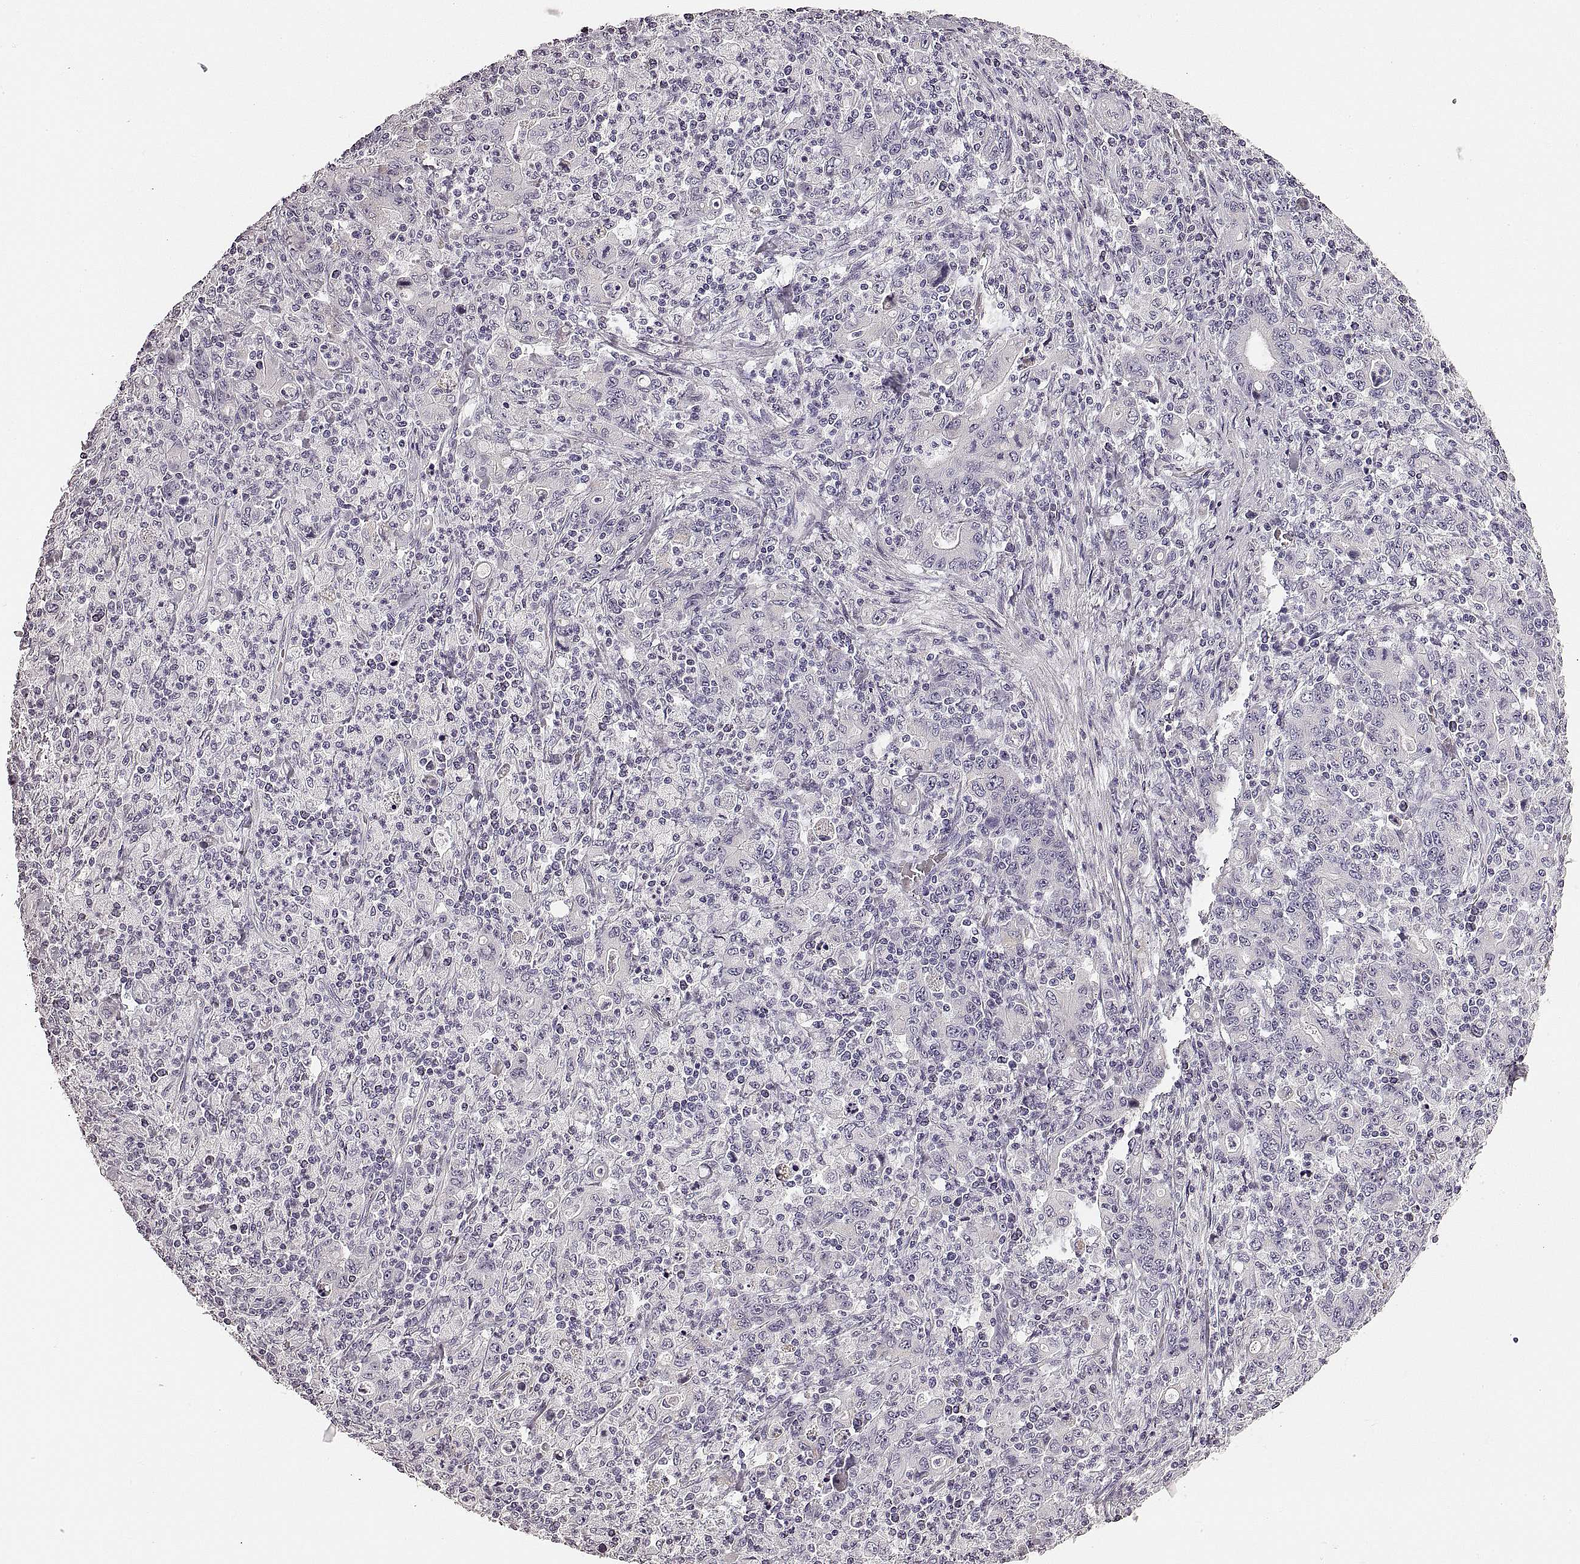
{"staining": {"intensity": "negative", "quantity": "none", "location": "none"}, "tissue": "stomach cancer", "cell_type": "Tumor cells", "image_type": "cancer", "snomed": [{"axis": "morphology", "description": "Adenocarcinoma, NOS"}, {"axis": "topography", "description": "Stomach, upper"}], "caption": "Adenocarcinoma (stomach) was stained to show a protein in brown. There is no significant expression in tumor cells.", "gene": "RDH13", "patient": {"sex": "male", "age": 69}}